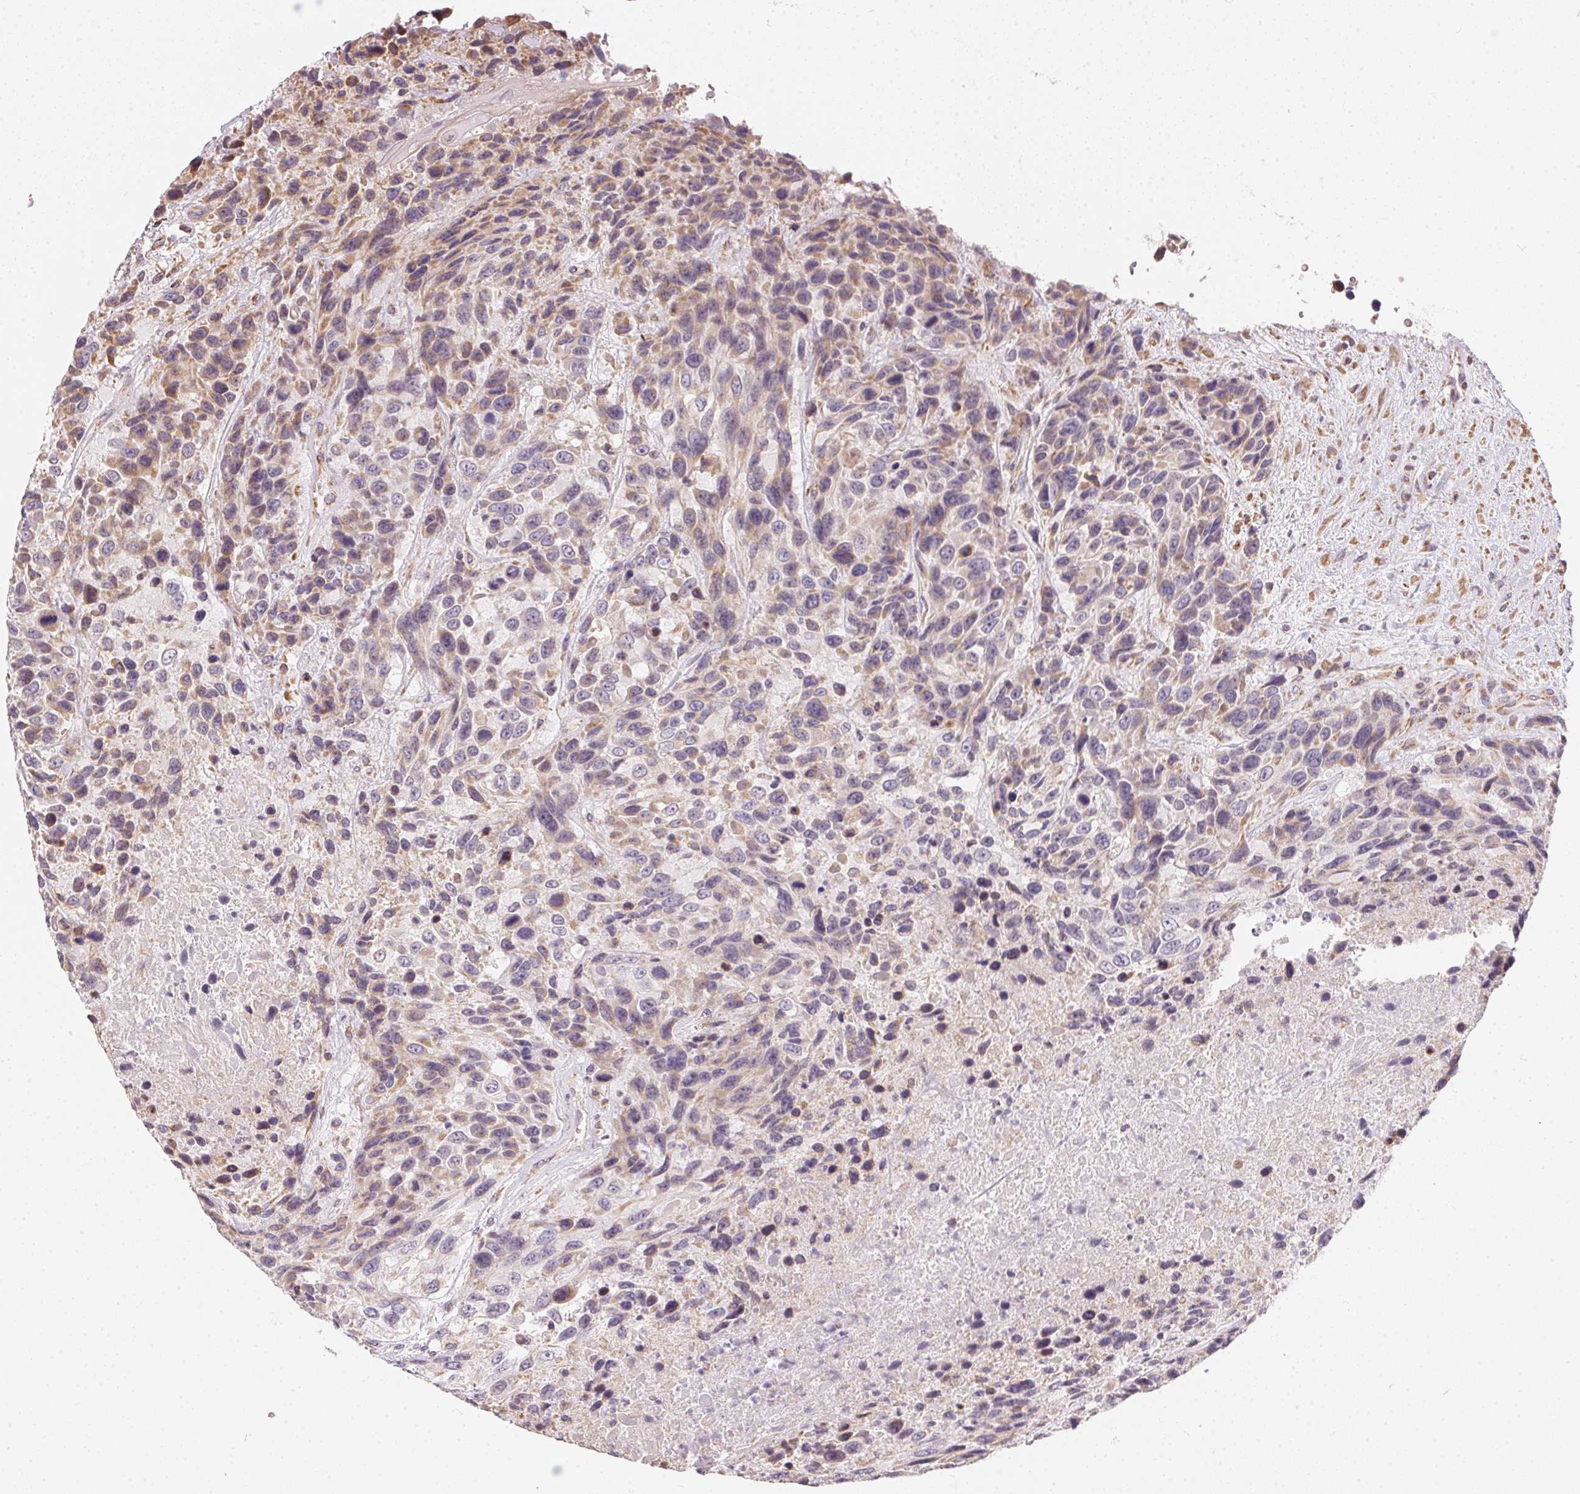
{"staining": {"intensity": "weak", "quantity": "<25%", "location": "cytoplasmic/membranous"}, "tissue": "urothelial cancer", "cell_type": "Tumor cells", "image_type": "cancer", "snomed": [{"axis": "morphology", "description": "Urothelial carcinoma, High grade"}, {"axis": "topography", "description": "Urinary bladder"}], "caption": "High magnification brightfield microscopy of high-grade urothelial carcinoma stained with DAB (brown) and counterstained with hematoxylin (blue): tumor cells show no significant staining. The staining was performed using DAB to visualize the protein expression in brown, while the nuclei were stained in blue with hematoxylin (Magnification: 20x).", "gene": "VWA5B2", "patient": {"sex": "female", "age": 70}}